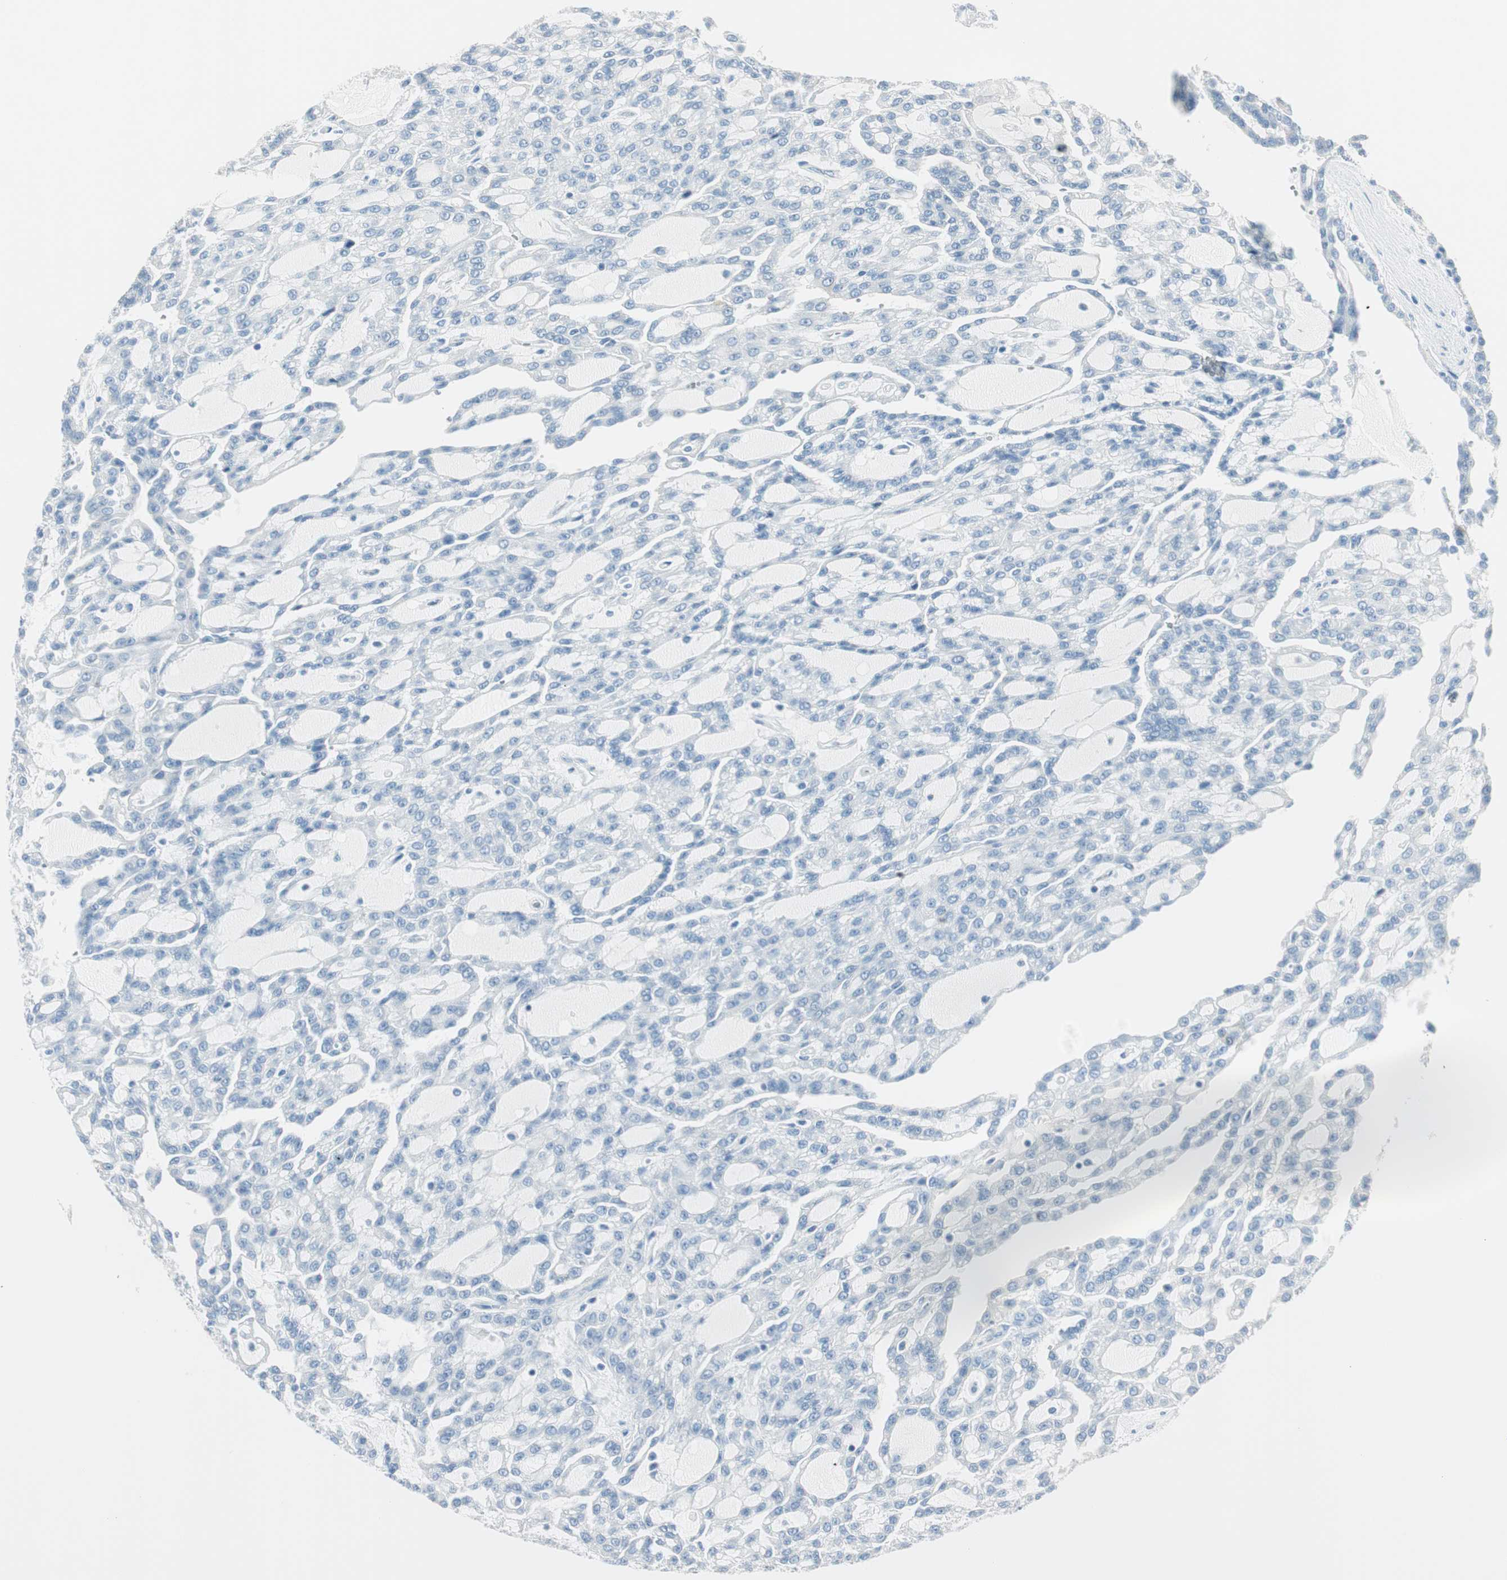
{"staining": {"intensity": "negative", "quantity": "none", "location": "none"}, "tissue": "renal cancer", "cell_type": "Tumor cells", "image_type": "cancer", "snomed": [{"axis": "morphology", "description": "Adenocarcinoma, NOS"}, {"axis": "topography", "description": "Kidney"}], "caption": "Renal cancer (adenocarcinoma) was stained to show a protein in brown. There is no significant expression in tumor cells.", "gene": "GNAO1", "patient": {"sex": "male", "age": 63}}